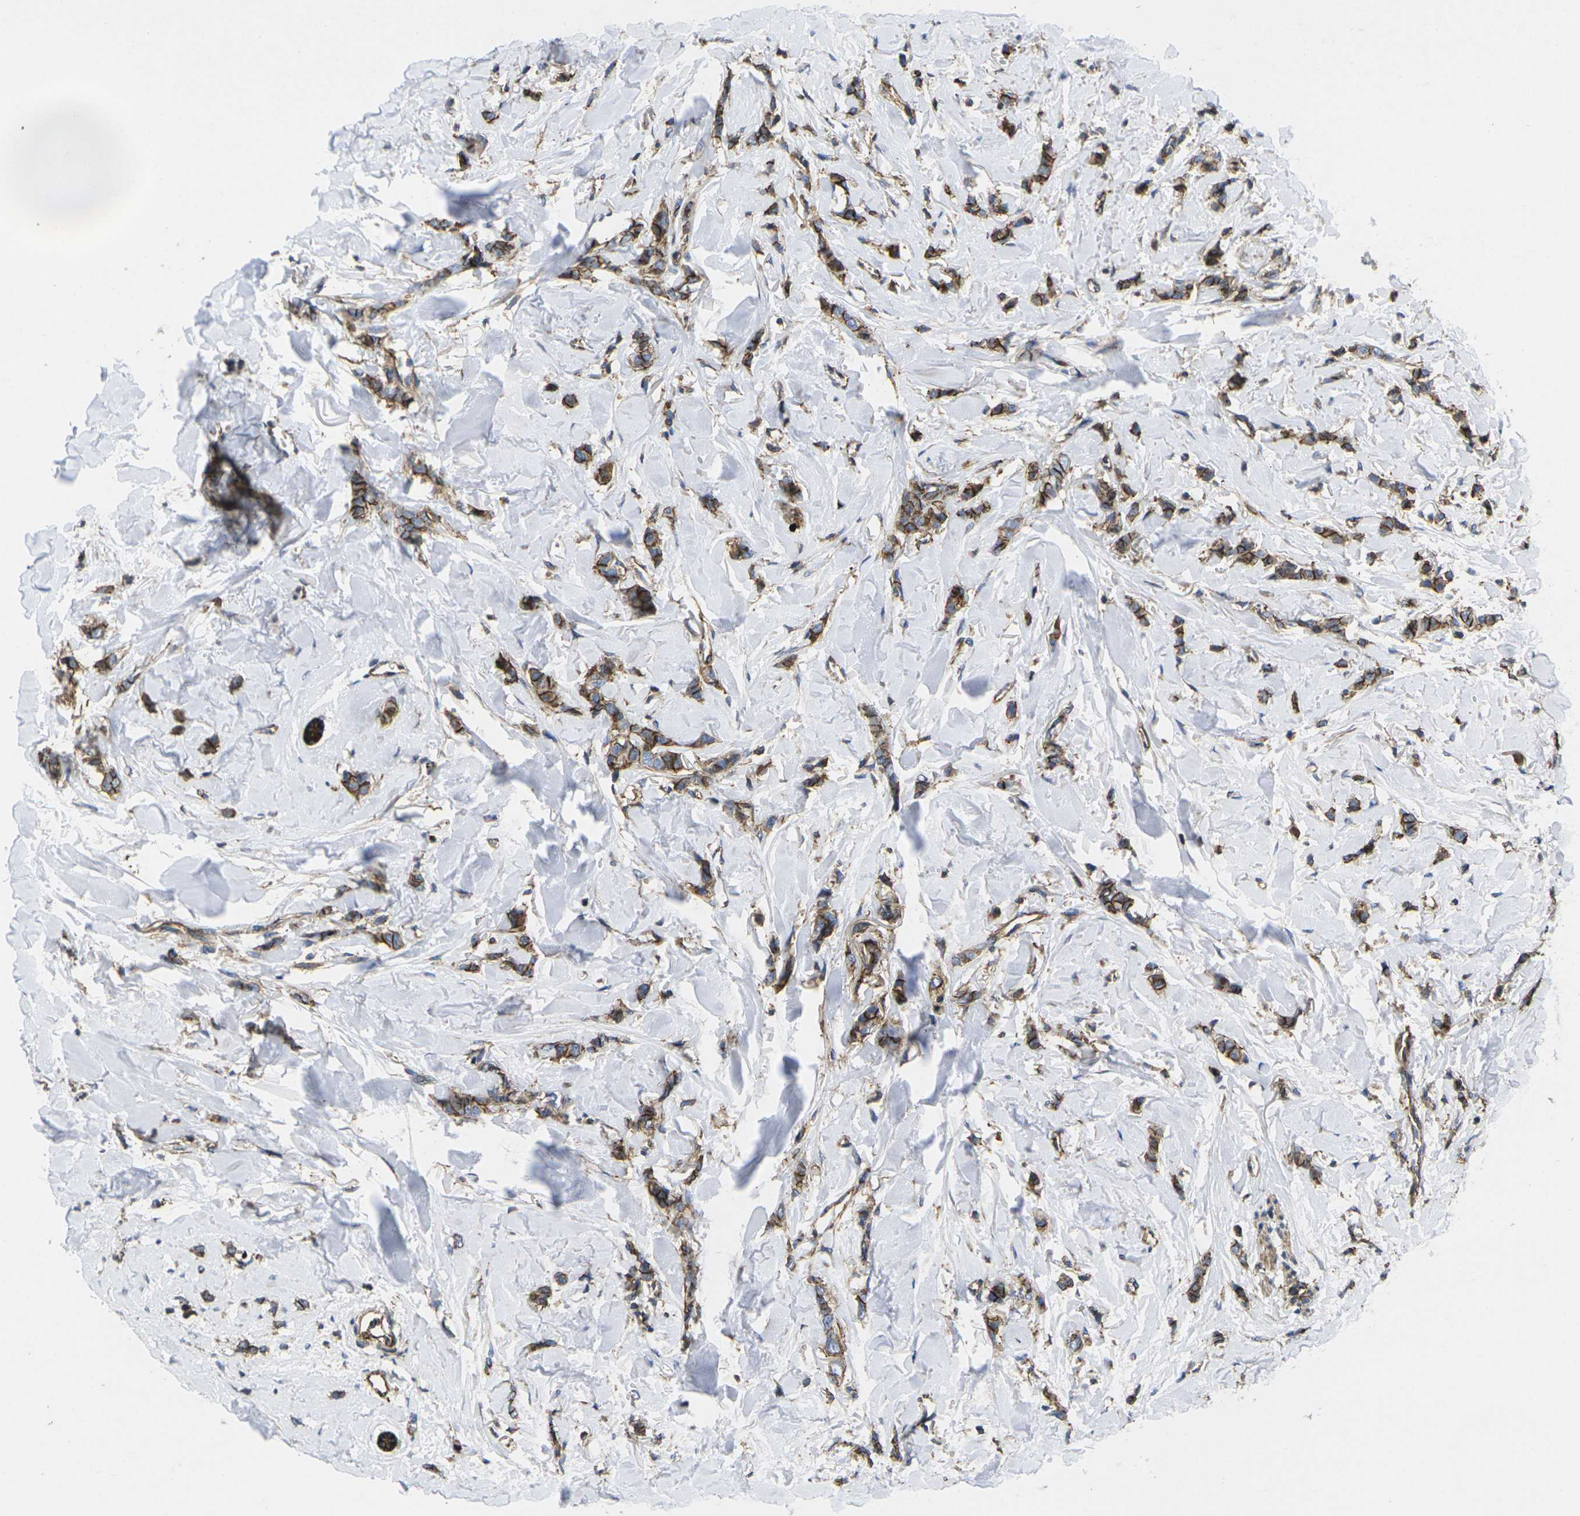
{"staining": {"intensity": "strong", "quantity": ">75%", "location": "cytoplasmic/membranous"}, "tissue": "breast cancer", "cell_type": "Tumor cells", "image_type": "cancer", "snomed": [{"axis": "morphology", "description": "Lobular carcinoma"}, {"axis": "topography", "description": "Skin"}, {"axis": "topography", "description": "Breast"}], "caption": "High-power microscopy captured an IHC image of breast lobular carcinoma, revealing strong cytoplasmic/membranous expression in about >75% of tumor cells.", "gene": "IQGAP1", "patient": {"sex": "female", "age": 46}}